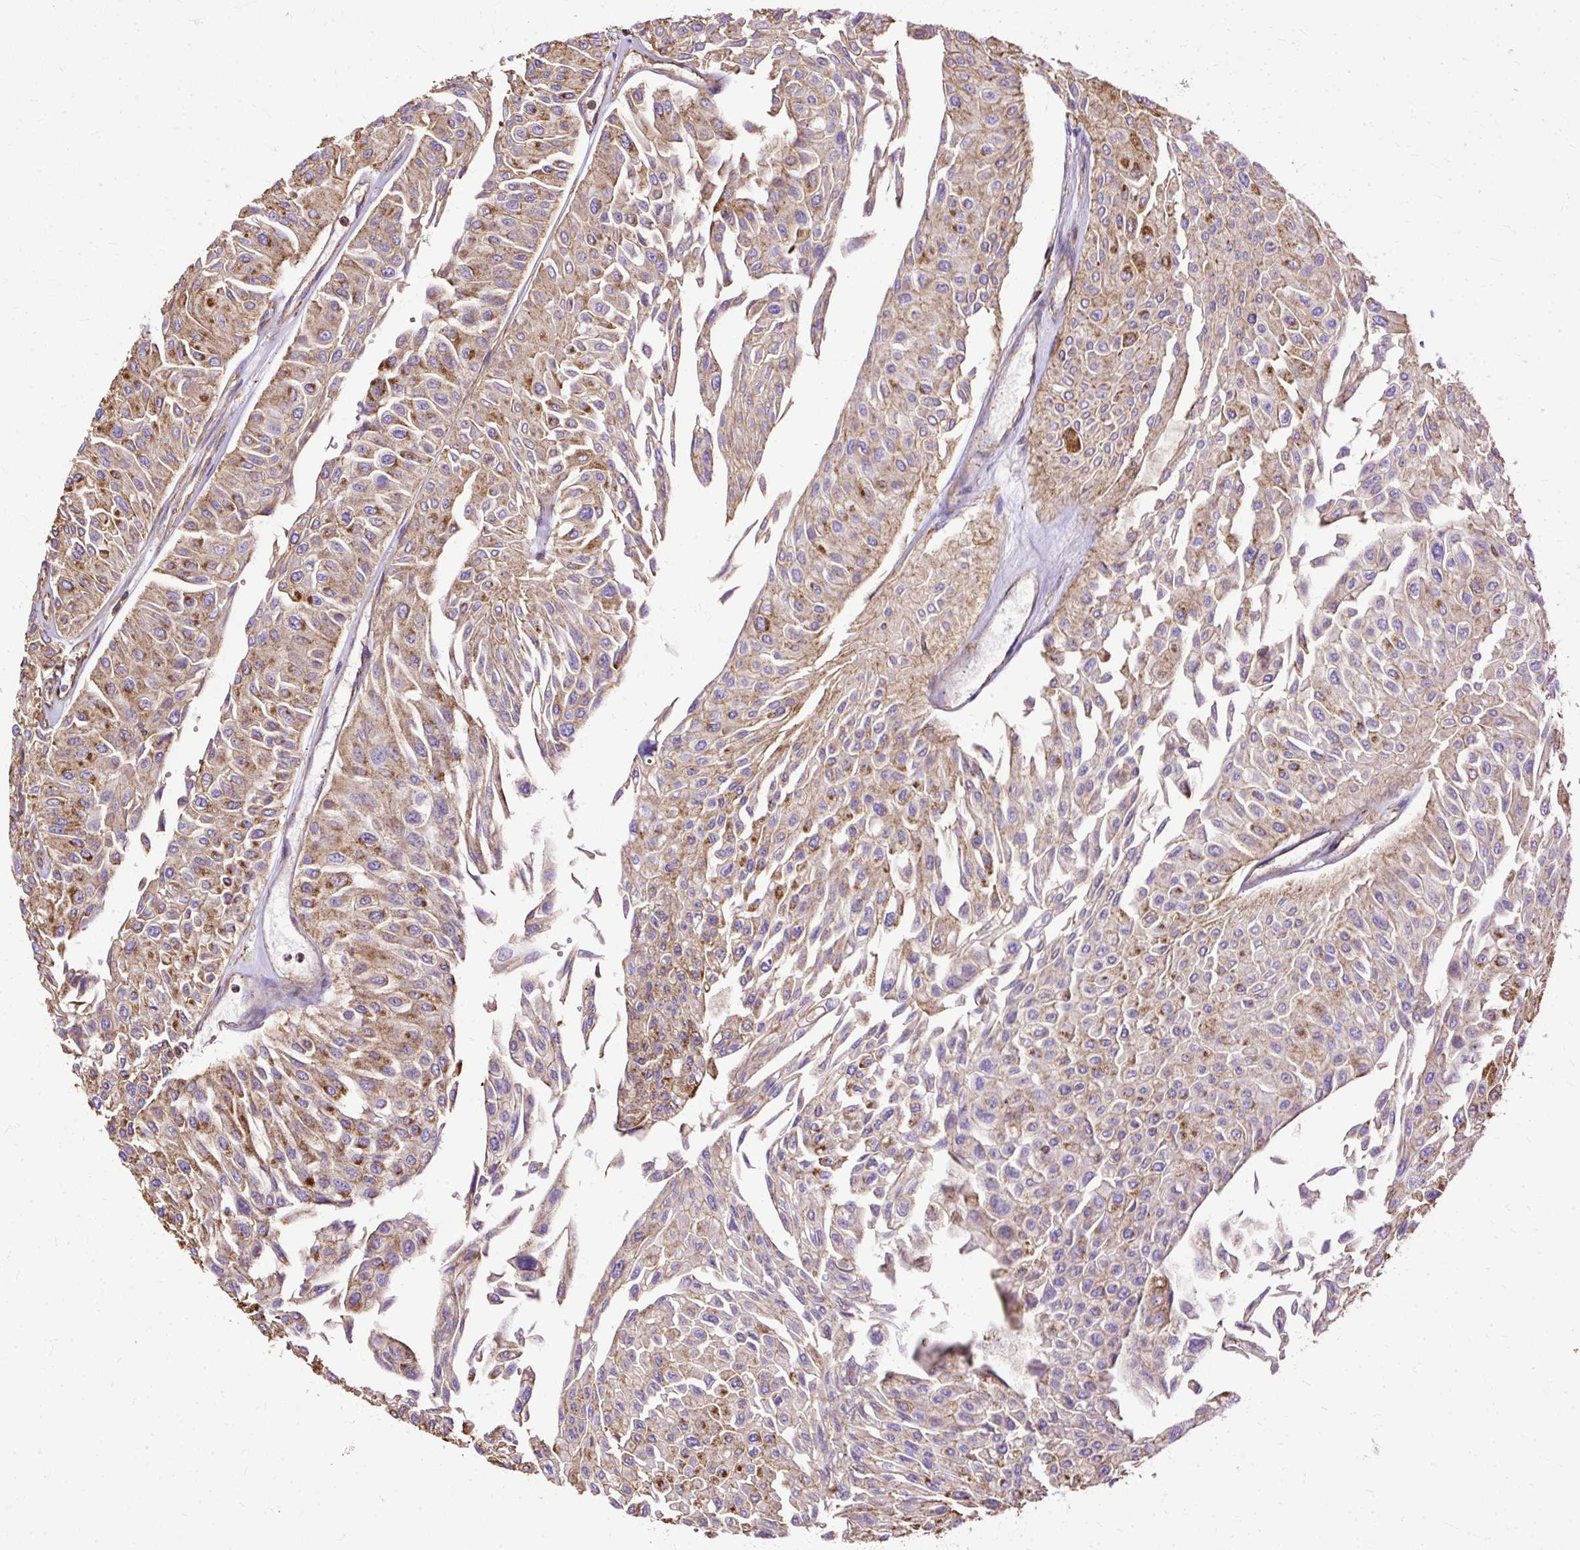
{"staining": {"intensity": "moderate", "quantity": ">75%", "location": "cytoplasmic/membranous"}, "tissue": "urothelial cancer", "cell_type": "Tumor cells", "image_type": "cancer", "snomed": [{"axis": "morphology", "description": "Urothelial carcinoma, Low grade"}, {"axis": "topography", "description": "Urinary bladder"}], "caption": "This is a micrograph of immunohistochemistry staining of low-grade urothelial carcinoma, which shows moderate staining in the cytoplasmic/membranous of tumor cells.", "gene": "KLHL11", "patient": {"sex": "male", "age": 67}}